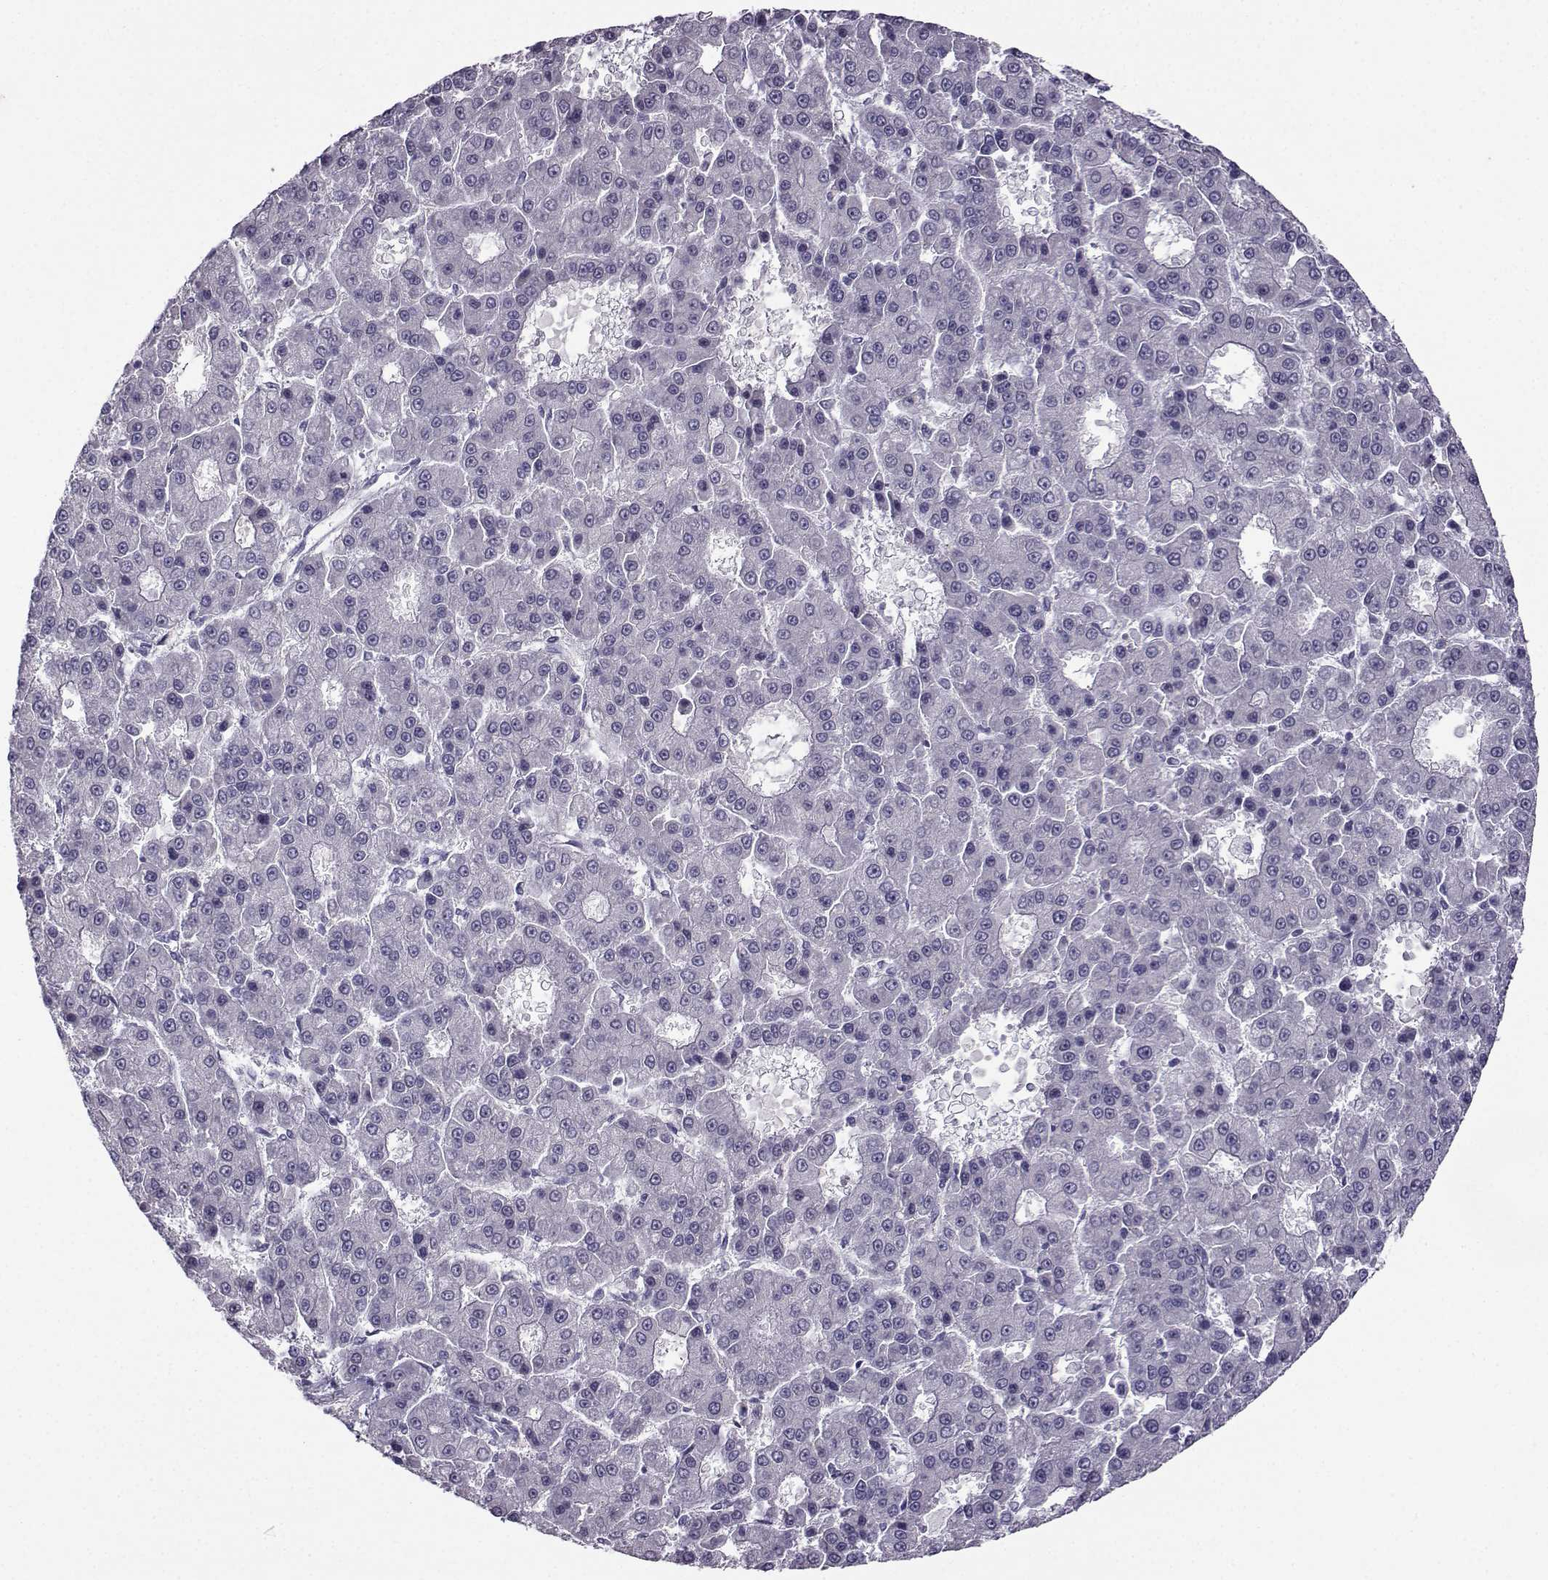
{"staining": {"intensity": "negative", "quantity": "none", "location": "none"}, "tissue": "liver cancer", "cell_type": "Tumor cells", "image_type": "cancer", "snomed": [{"axis": "morphology", "description": "Carcinoma, Hepatocellular, NOS"}, {"axis": "topography", "description": "Liver"}], "caption": "Liver cancer (hepatocellular carcinoma) was stained to show a protein in brown. There is no significant staining in tumor cells. Nuclei are stained in blue.", "gene": "LIN28A", "patient": {"sex": "male", "age": 70}}